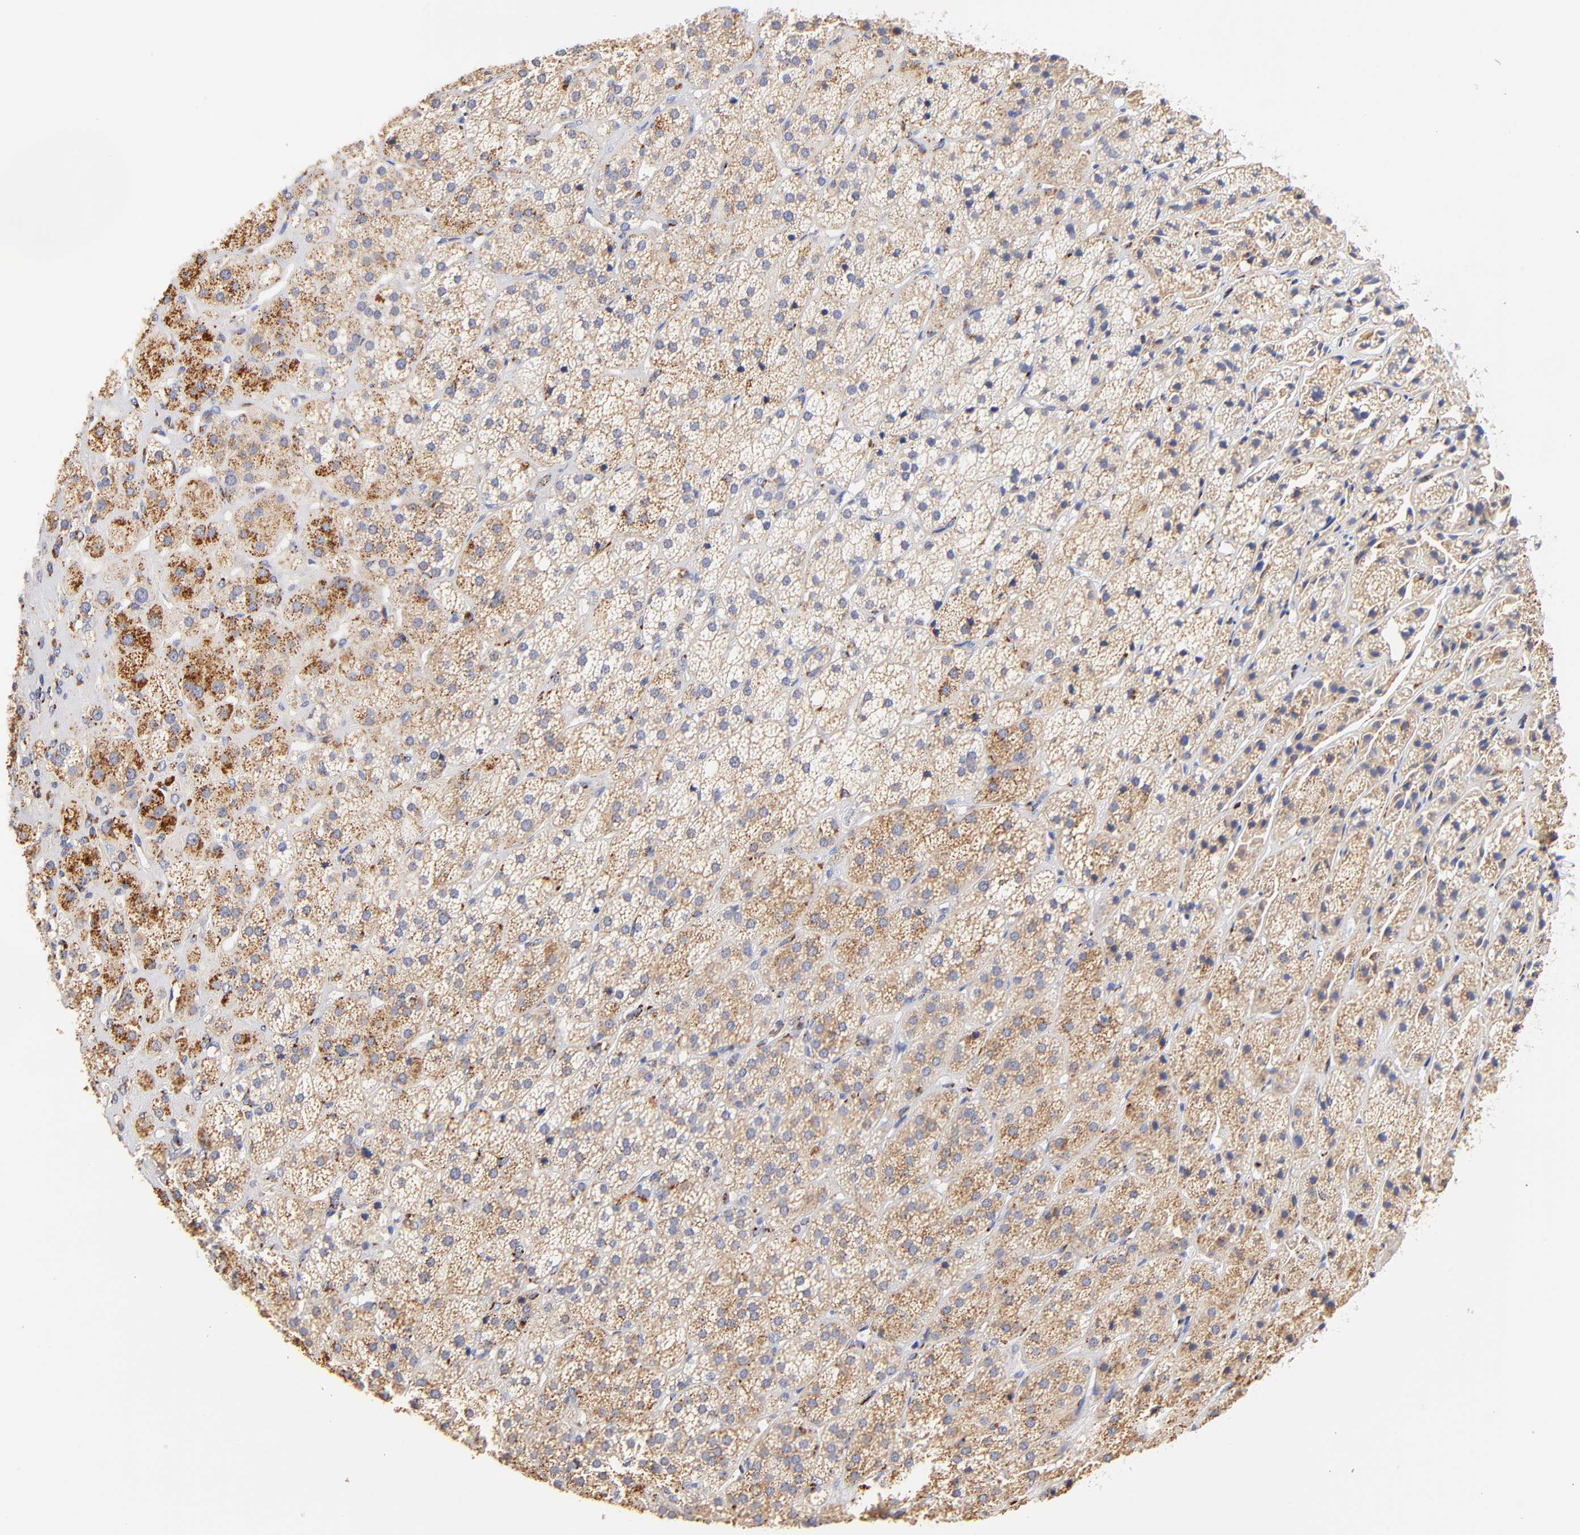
{"staining": {"intensity": "strong", "quantity": "<25%", "location": "cytoplasmic/membranous"}, "tissue": "adrenal gland", "cell_type": "Glandular cells", "image_type": "normal", "snomed": [{"axis": "morphology", "description": "Normal tissue, NOS"}, {"axis": "topography", "description": "Adrenal gland"}], "caption": "Adrenal gland stained for a protein (brown) shows strong cytoplasmic/membranous positive positivity in approximately <25% of glandular cells.", "gene": "FMNL3", "patient": {"sex": "female", "age": 71}}